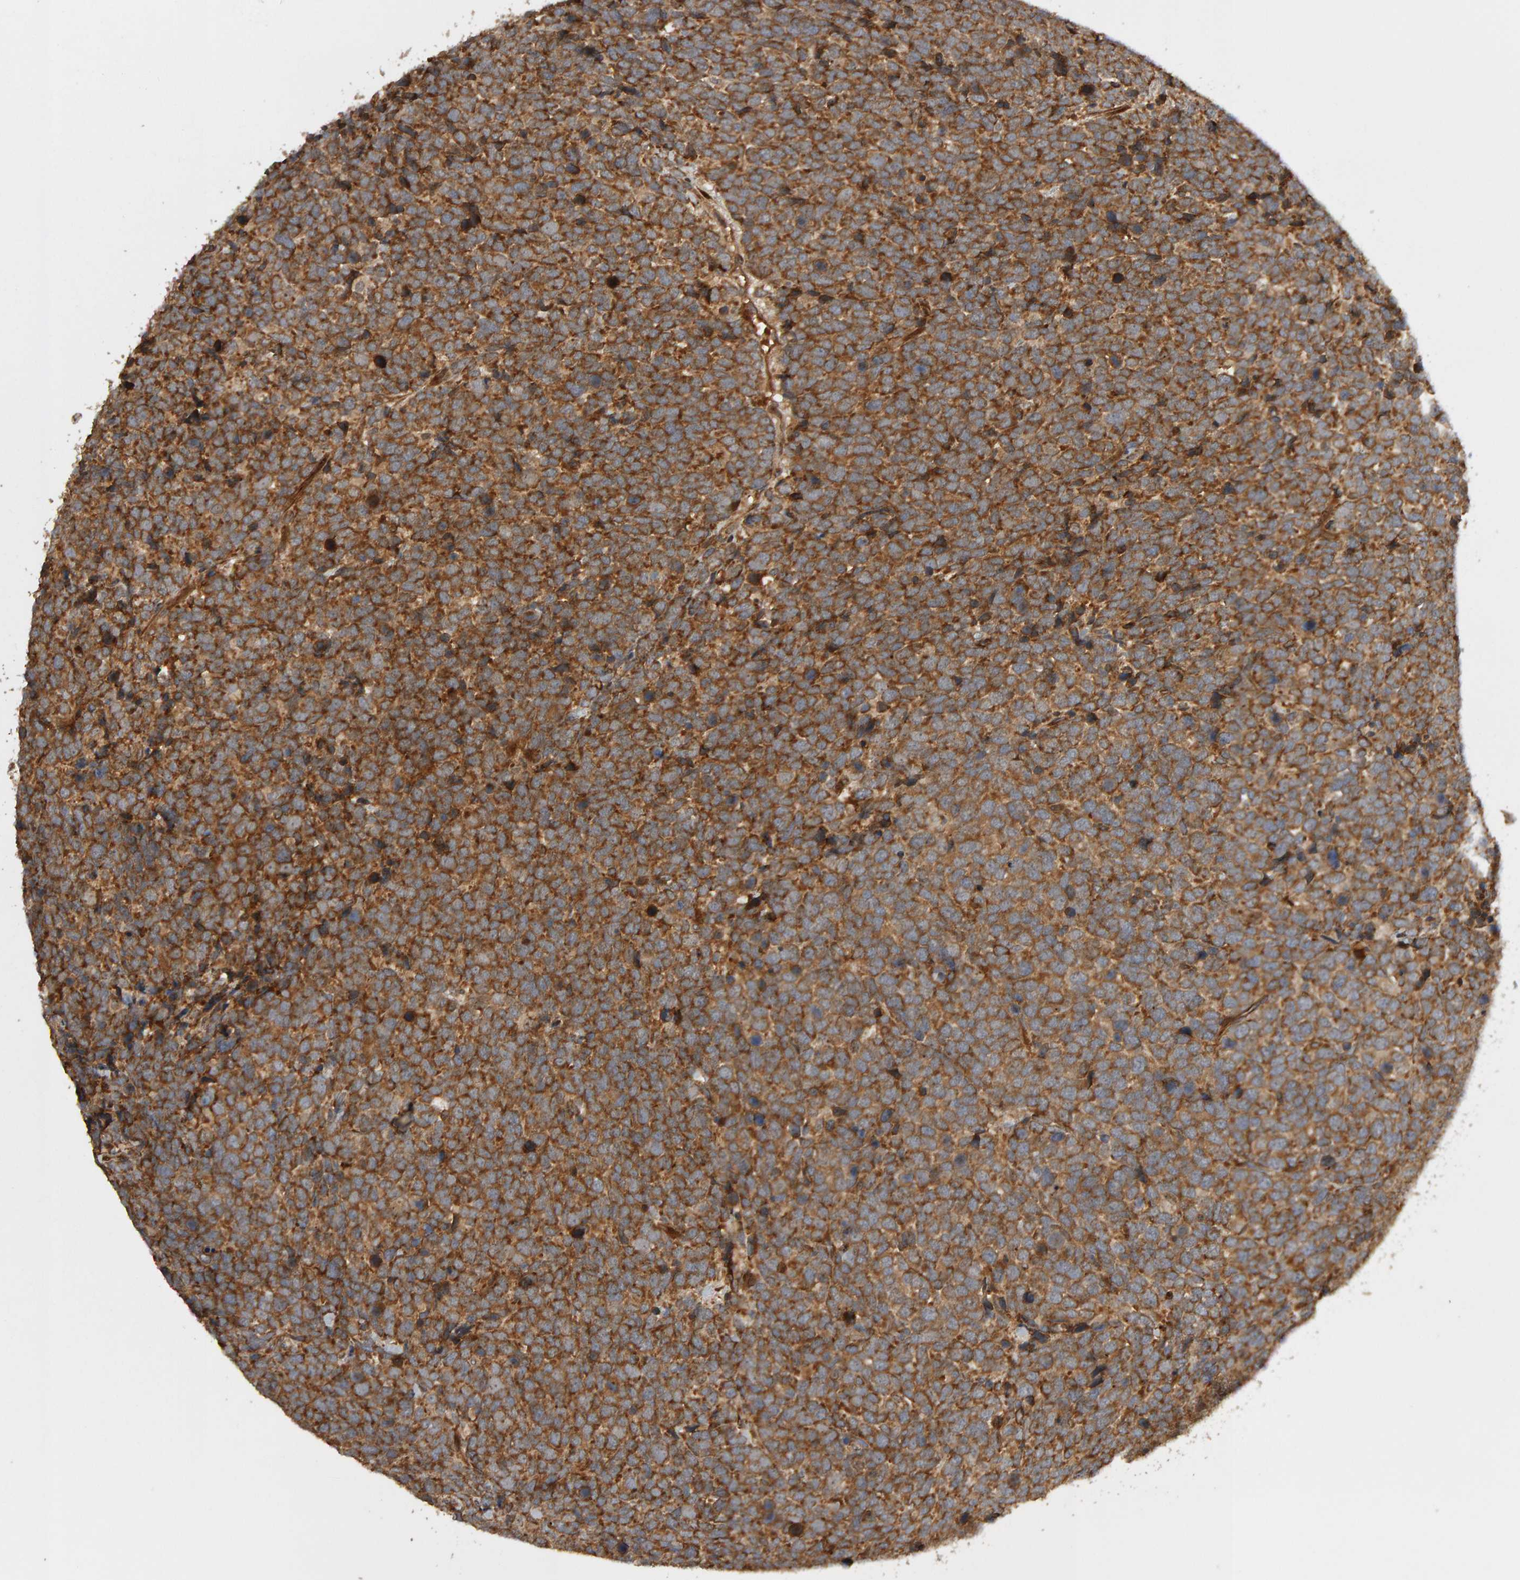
{"staining": {"intensity": "moderate", "quantity": ">75%", "location": "cytoplasmic/membranous"}, "tissue": "urothelial cancer", "cell_type": "Tumor cells", "image_type": "cancer", "snomed": [{"axis": "morphology", "description": "Urothelial carcinoma, High grade"}, {"axis": "topography", "description": "Urinary bladder"}], "caption": "High-magnification brightfield microscopy of urothelial cancer stained with DAB (3,3'-diaminobenzidine) (brown) and counterstained with hematoxylin (blue). tumor cells exhibit moderate cytoplasmic/membranous expression is identified in approximately>75% of cells. The protein of interest is stained brown, and the nuclei are stained in blue (DAB IHC with brightfield microscopy, high magnification).", "gene": "ZFAND1", "patient": {"sex": "female", "age": 82}}